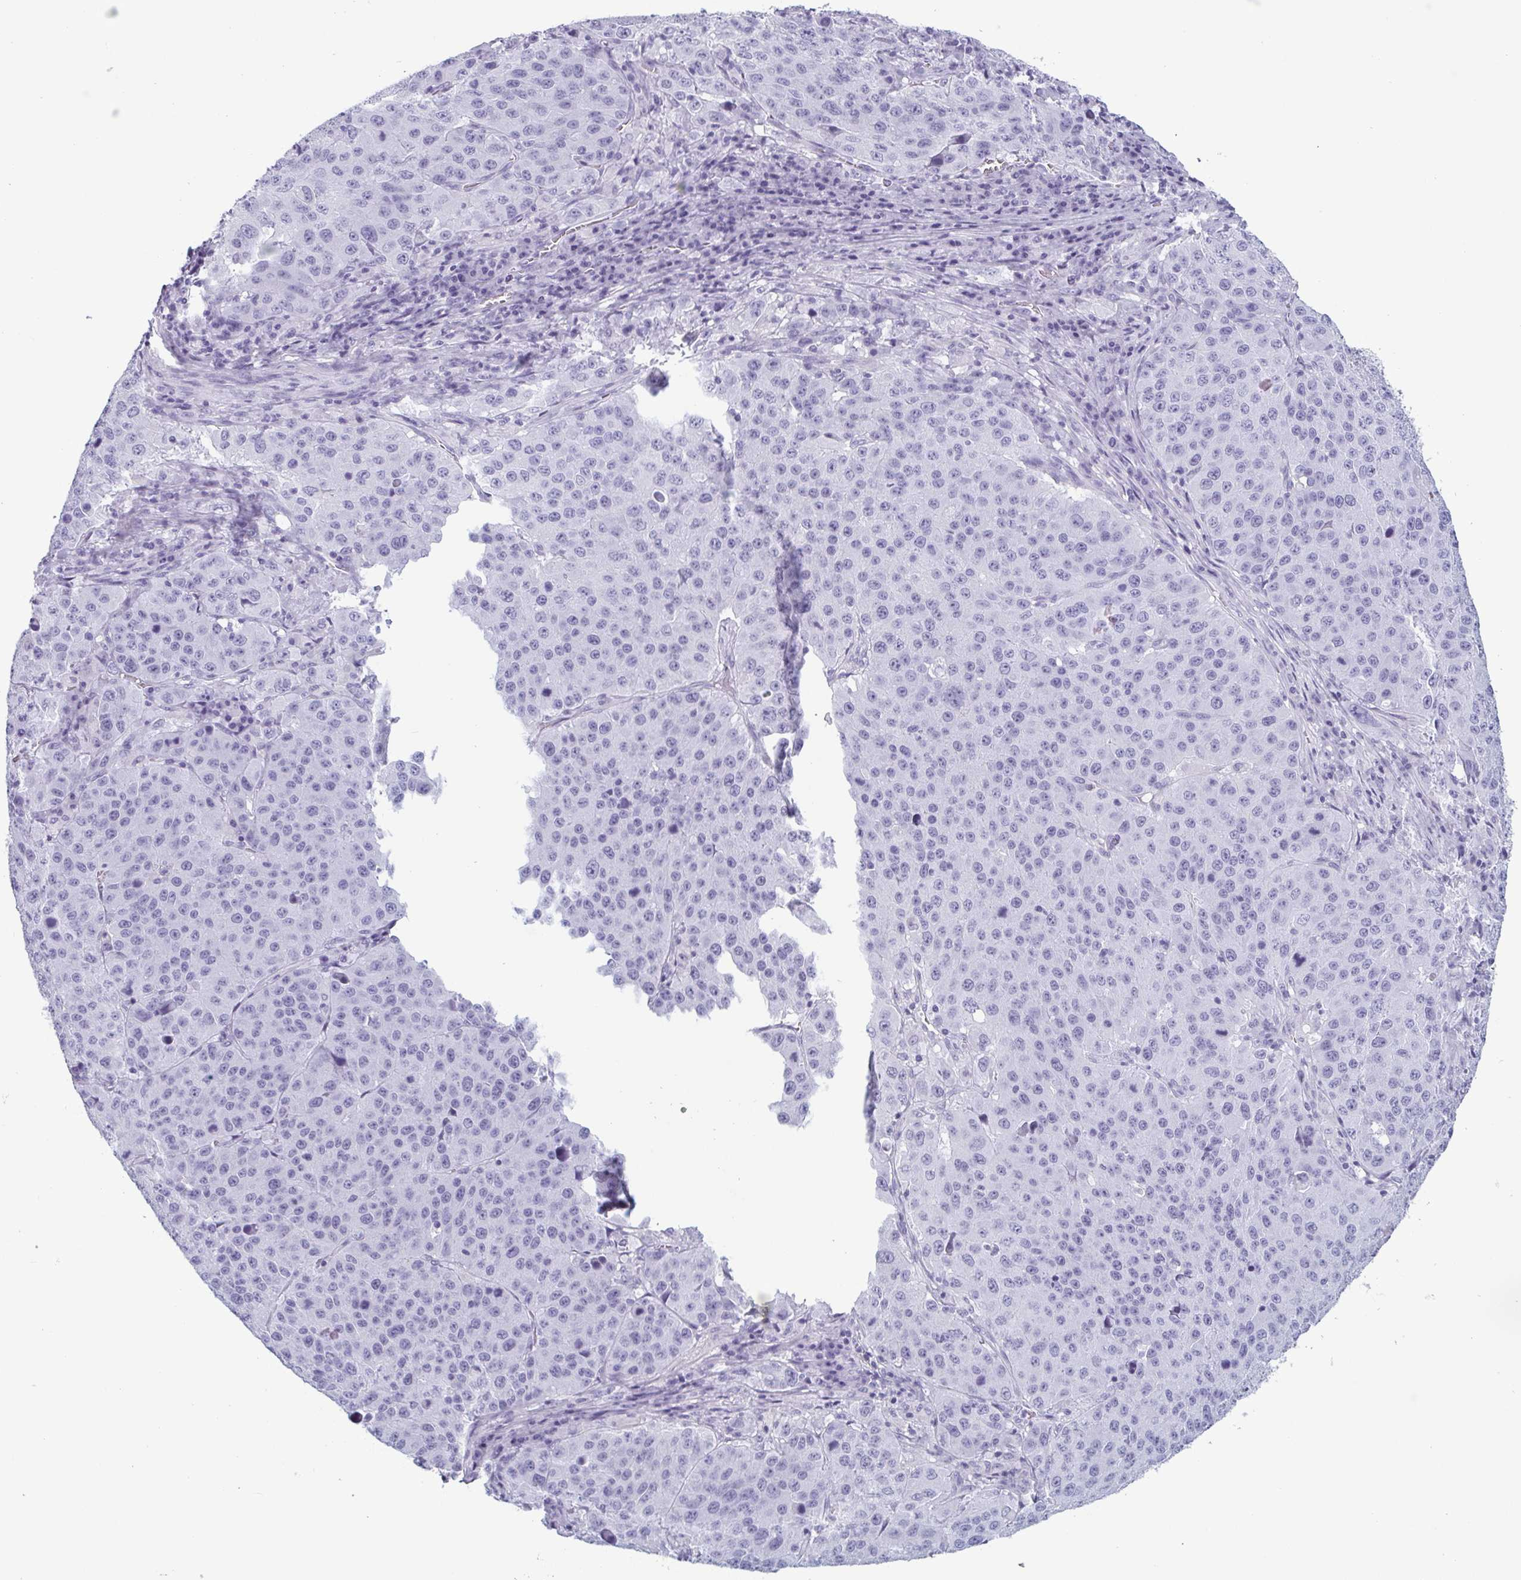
{"staining": {"intensity": "negative", "quantity": "none", "location": "none"}, "tissue": "stomach cancer", "cell_type": "Tumor cells", "image_type": "cancer", "snomed": [{"axis": "morphology", "description": "Adenocarcinoma, NOS"}, {"axis": "topography", "description": "Stomach"}], "caption": "Immunohistochemical staining of stomach adenocarcinoma demonstrates no significant expression in tumor cells.", "gene": "KRT78", "patient": {"sex": "male", "age": 71}}